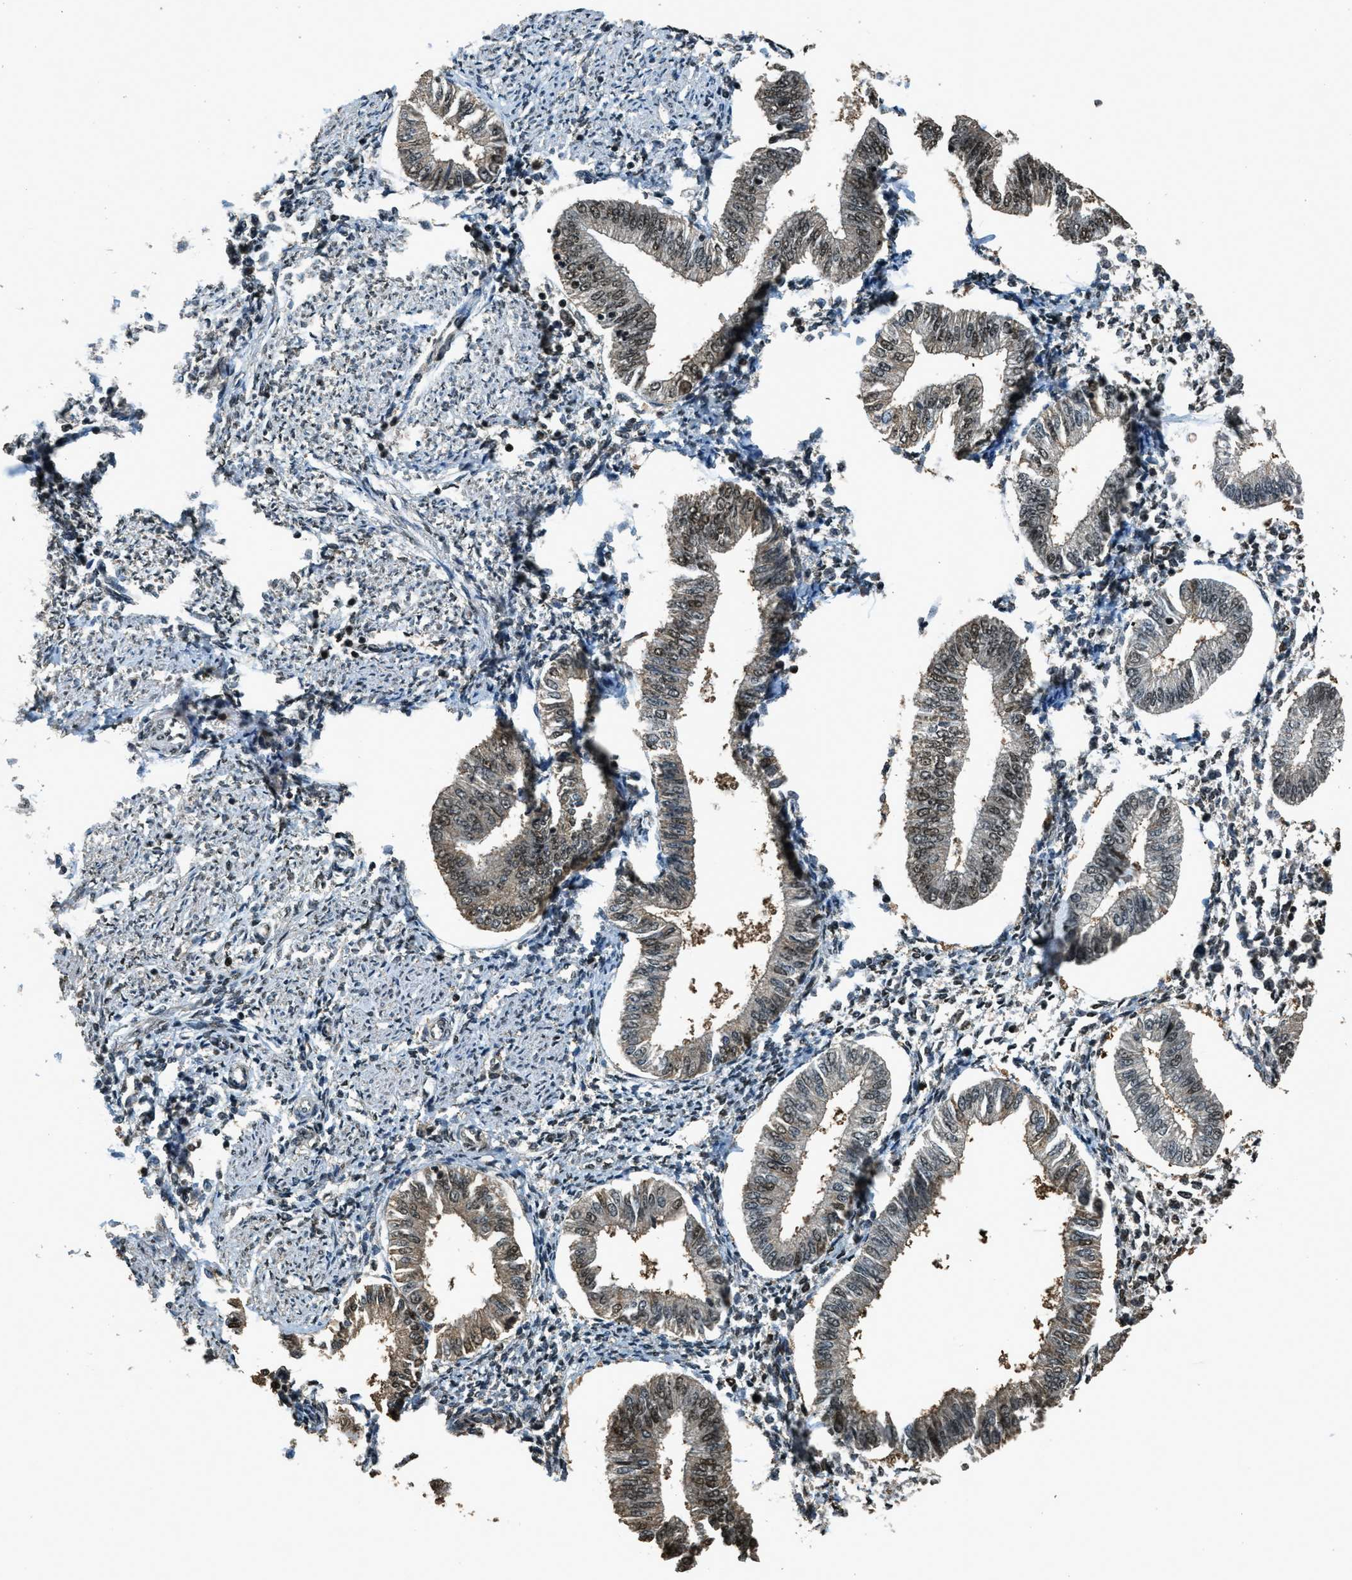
{"staining": {"intensity": "moderate", "quantity": "<25%", "location": "nuclear"}, "tissue": "endometrium", "cell_type": "Cells in endometrial stroma", "image_type": "normal", "snomed": [{"axis": "morphology", "description": "Normal tissue, NOS"}, {"axis": "topography", "description": "Endometrium"}], "caption": "Immunohistochemistry micrograph of unremarkable endometrium stained for a protein (brown), which reveals low levels of moderate nuclear staining in approximately <25% of cells in endometrial stroma.", "gene": "MYB", "patient": {"sex": "female", "age": 50}}